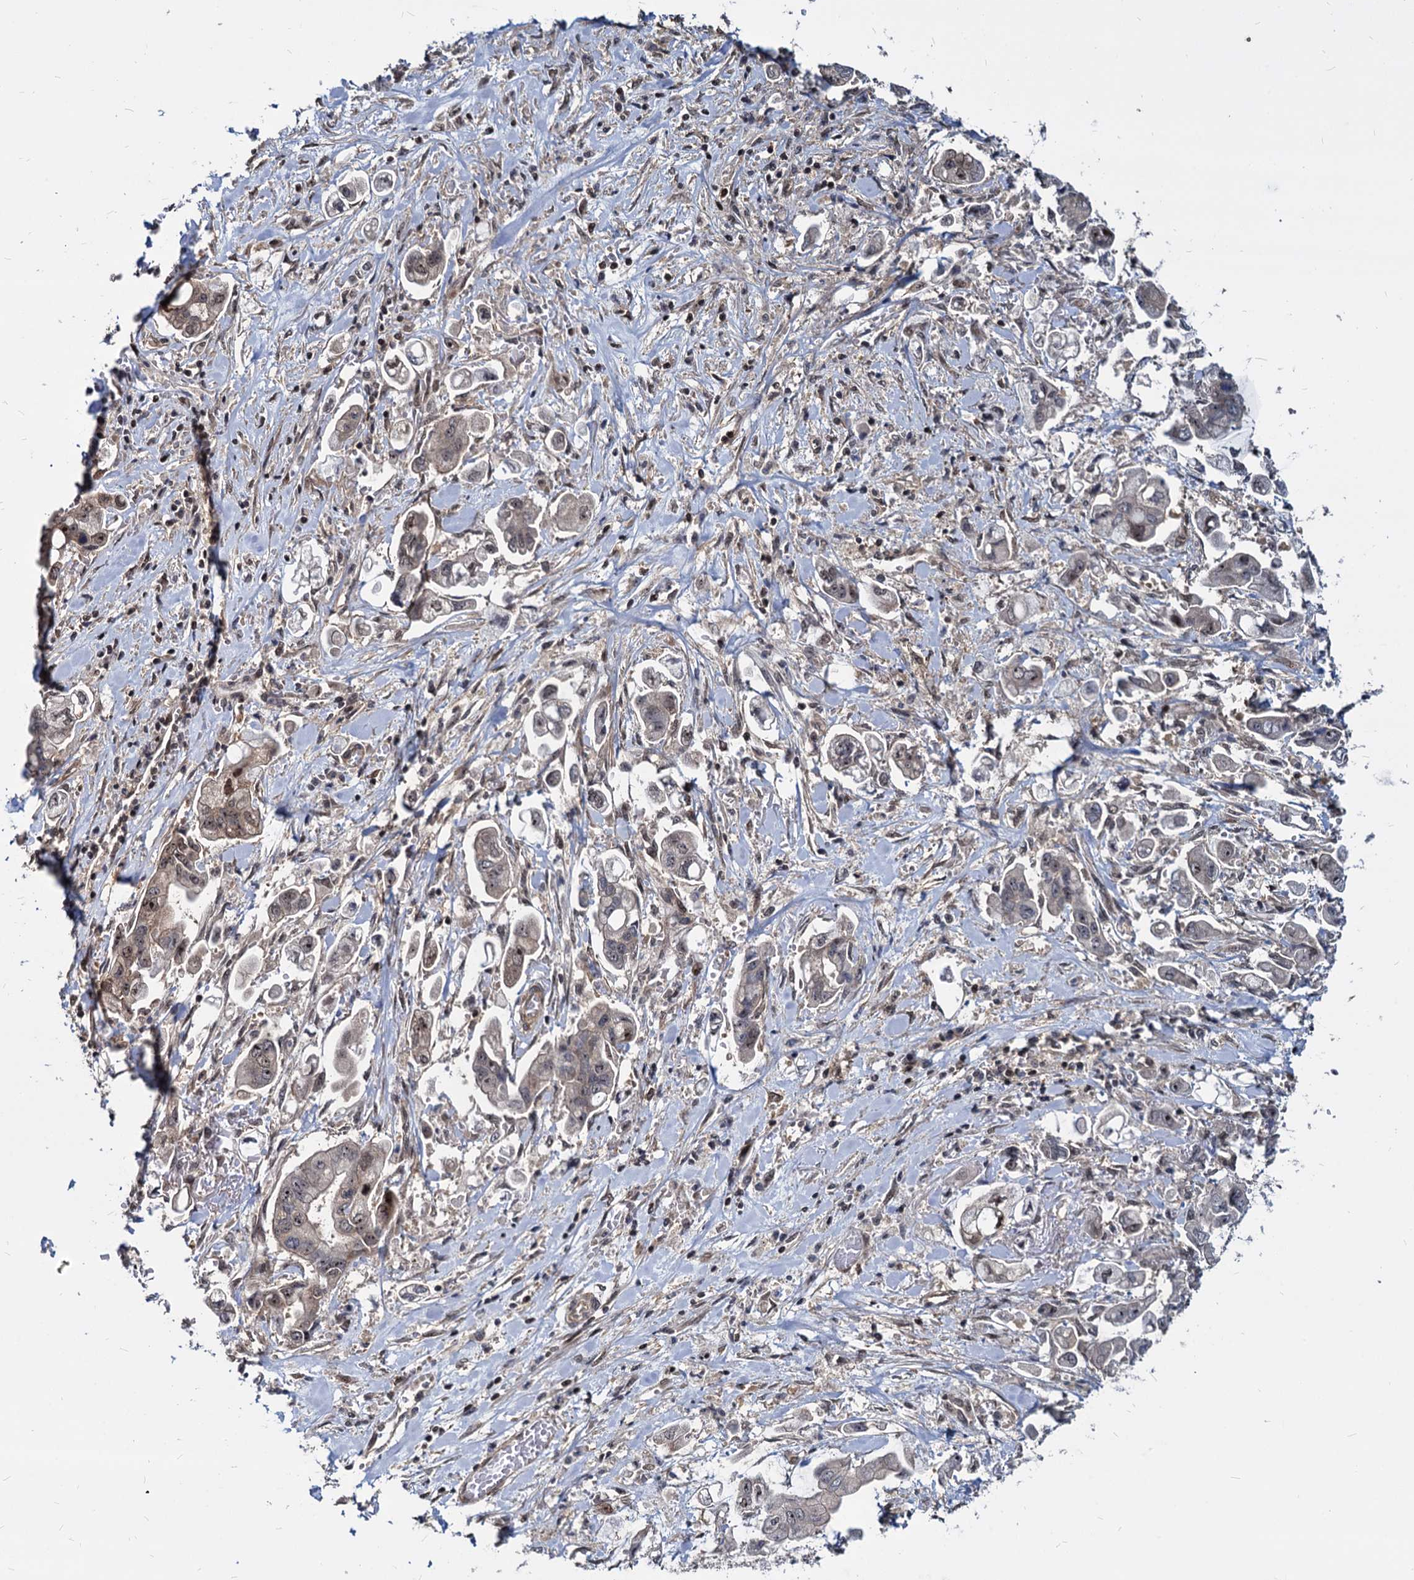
{"staining": {"intensity": "weak", "quantity": "25%-75%", "location": "nuclear"}, "tissue": "stomach cancer", "cell_type": "Tumor cells", "image_type": "cancer", "snomed": [{"axis": "morphology", "description": "Adenocarcinoma, NOS"}, {"axis": "topography", "description": "Stomach"}], "caption": "Stomach cancer stained with DAB immunohistochemistry (IHC) shows low levels of weak nuclear staining in approximately 25%-75% of tumor cells.", "gene": "UBLCP1", "patient": {"sex": "male", "age": 62}}